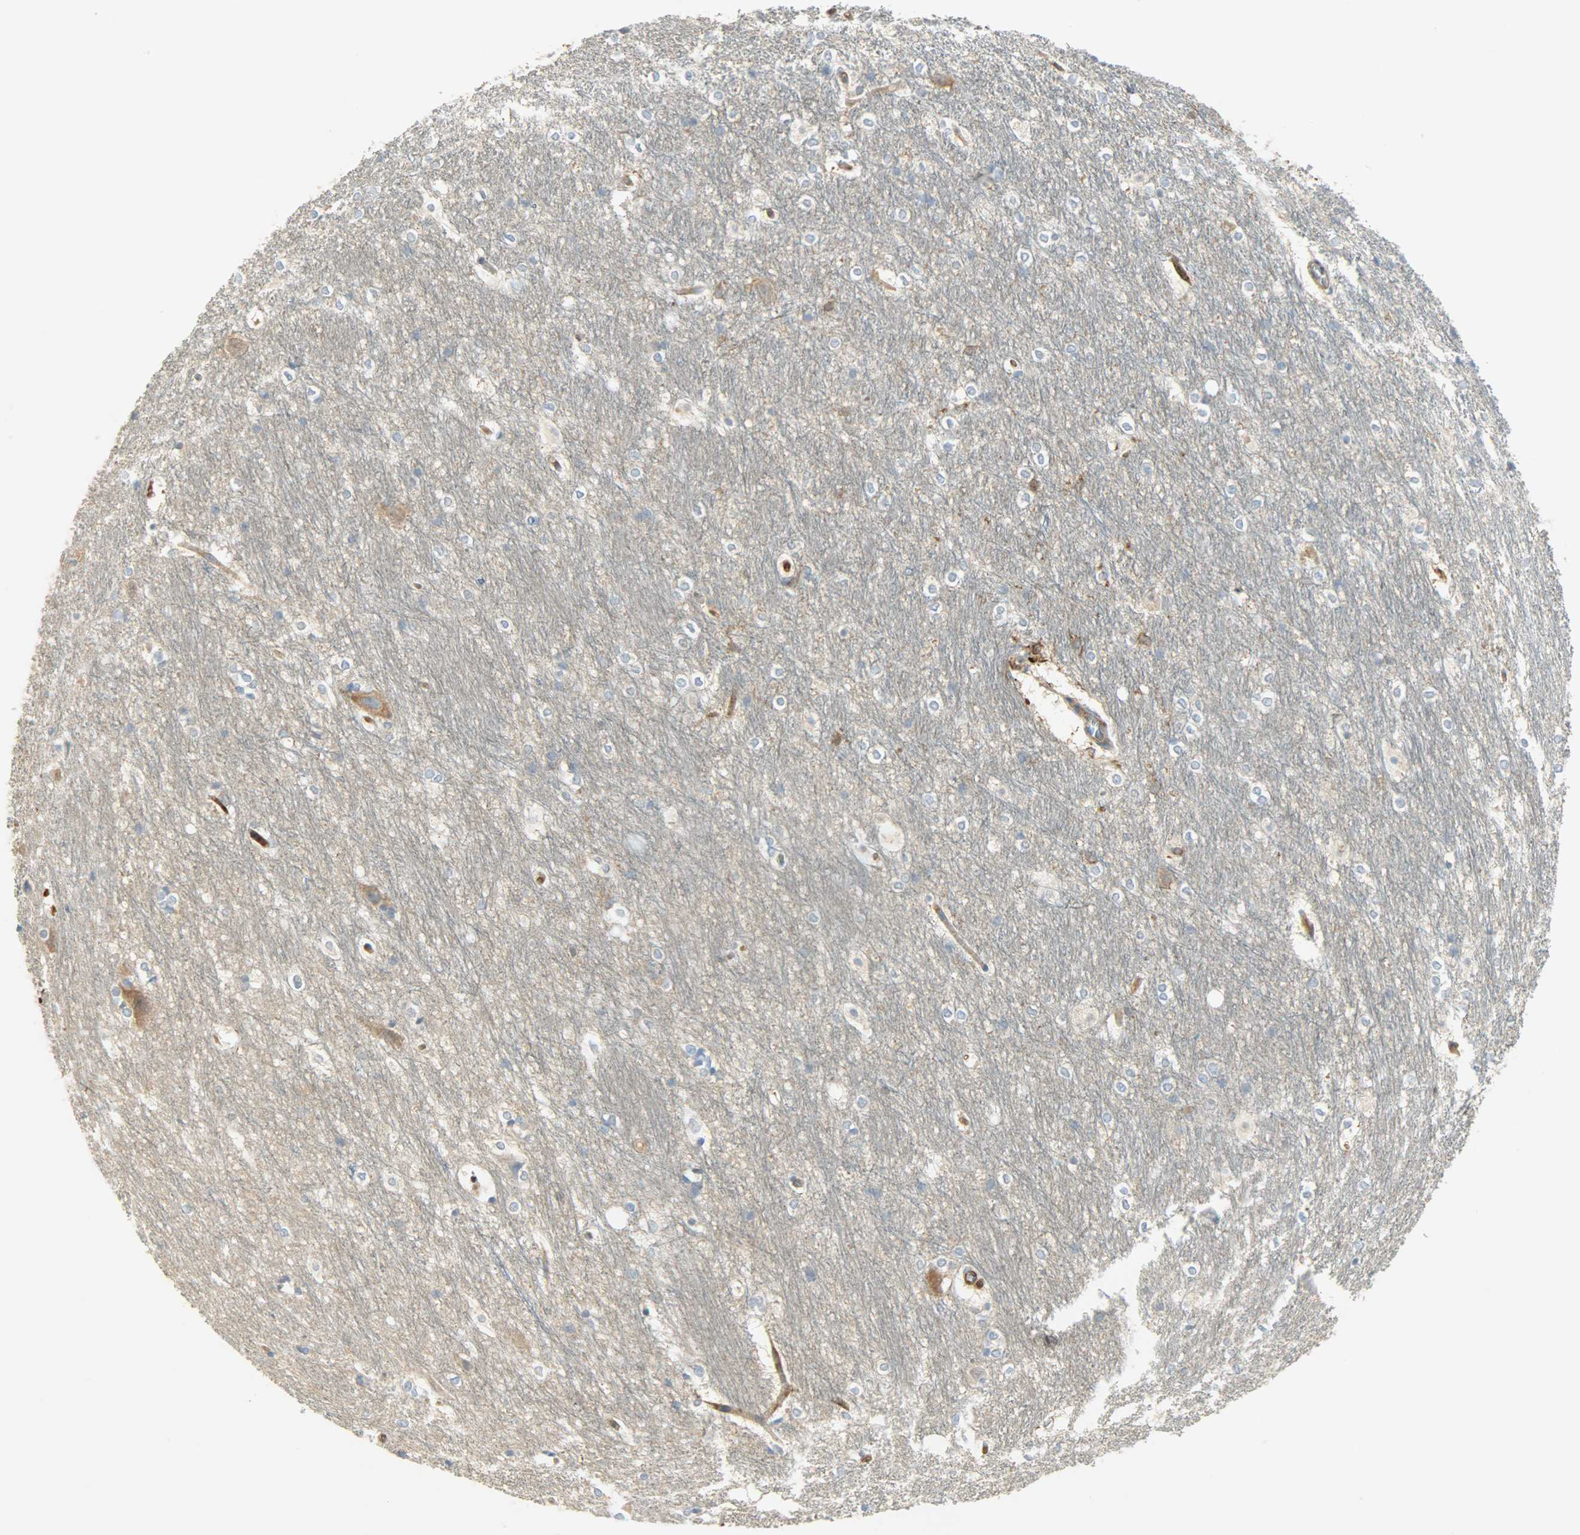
{"staining": {"intensity": "moderate", "quantity": "<25%", "location": "cytoplasmic/membranous"}, "tissue": "hippocampus", "cell_type": "Glial cells", "image_type": "normal", "snomed": [{"axis": "morphology", "description": "Normal tissue, NOS"}, {"axis": "topography", "description": "Hippocampus"}], "caption": "This micrograph shows immunohistochemistry (IHC) staining of unremarkable human hippocampus, with low moderate cytoplasmic/membranous positivity in approximately <25% of glial cells.", "gene": "WARS1", "patient": {"sex": "female", "age": 19}}